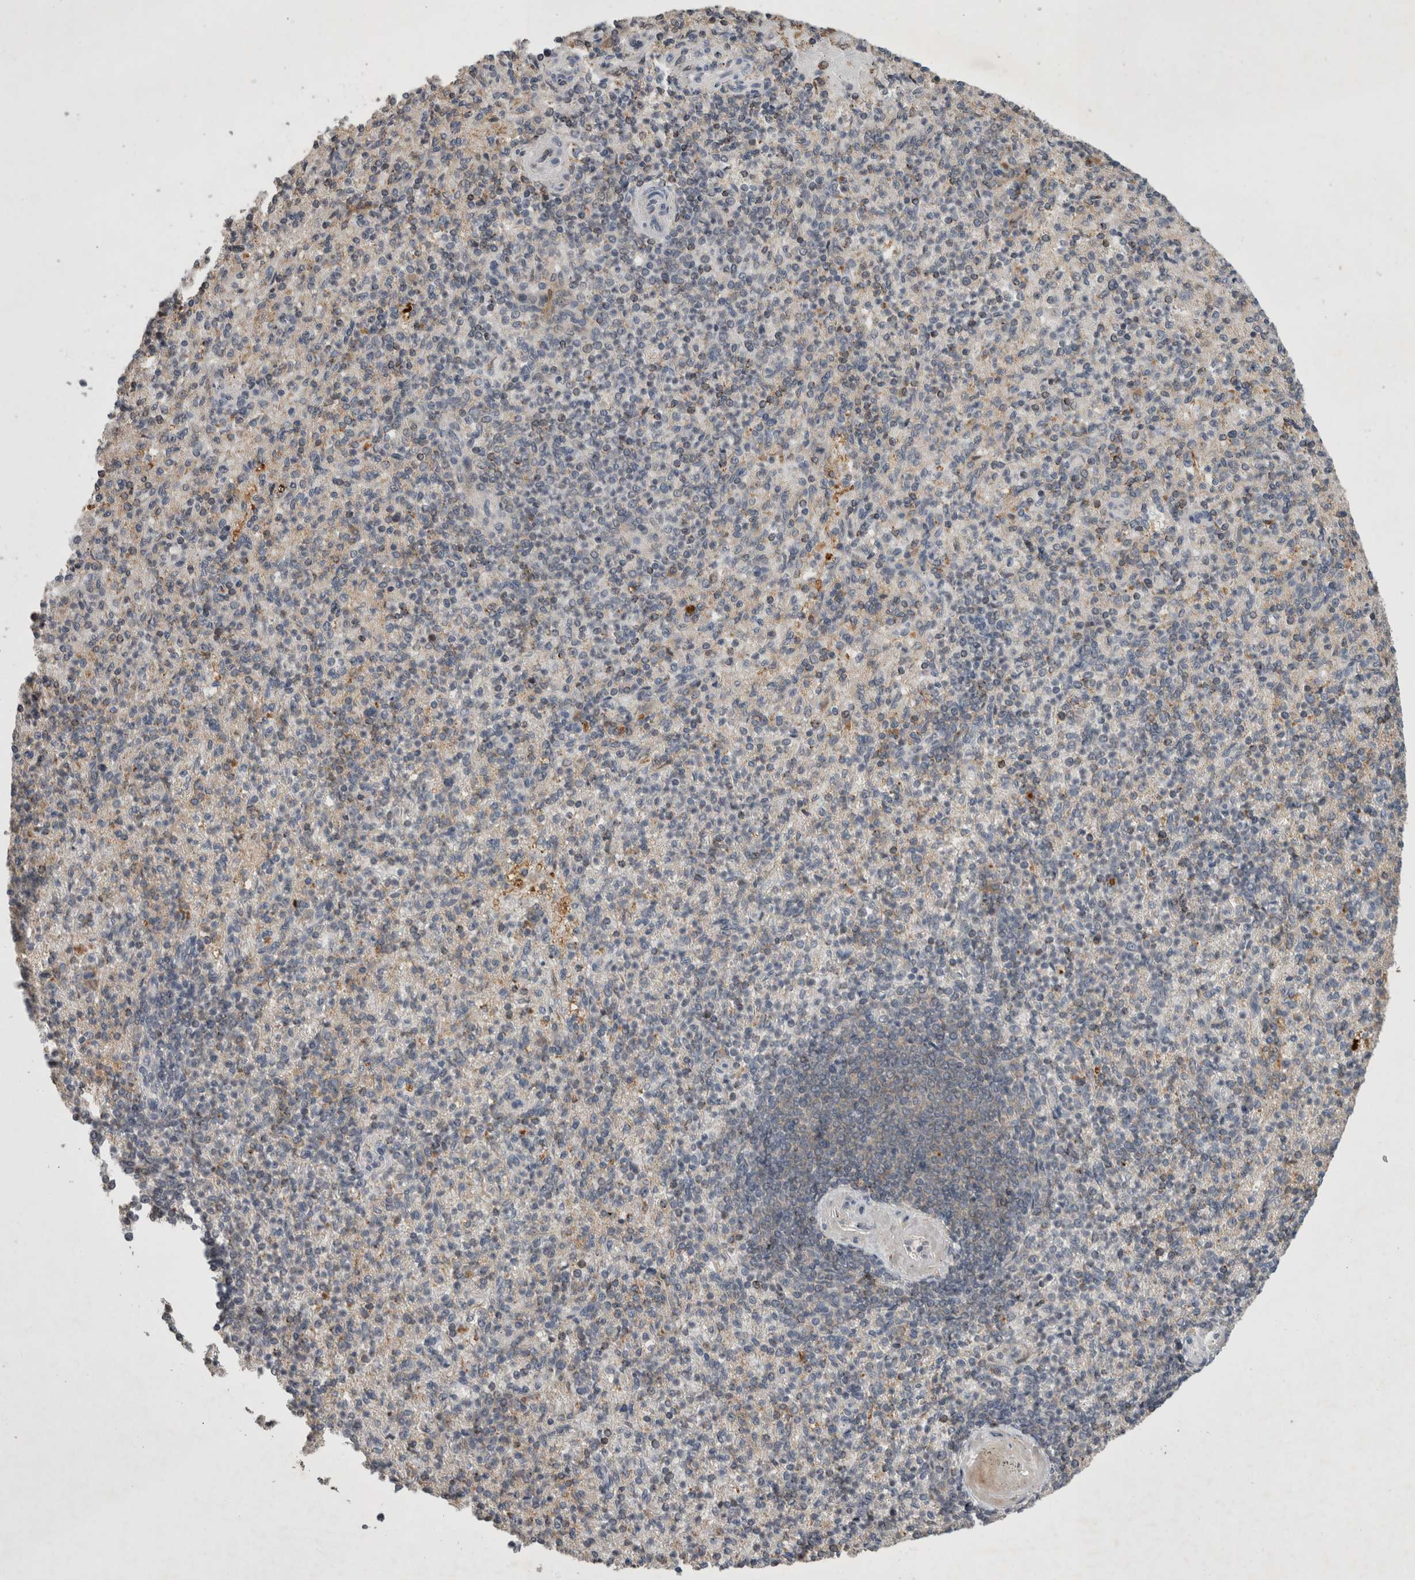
{"staining": {"intensity": "moderate", "quantity": "<25%", "location": "cytoplasmic/membranous"}, "tissue": "spleen", "cell_type": "Cells in red pulp", "image_type": "normal", "snomed": [{"axis": "morphology", "description": "Normal tissue, NOS"}, {"axis": "topography", "description": "Spleen"}], "caption": "Immunohistochemistry staining of normal spleen, which displays low levels of moderate cytoplasmic/membranous staining in approximately <25% of cells in red pulp indicating moderate cytoplasmic/membranous protein expression. The staining was performed using DAB (brown) for protein detection and nuclei were counterstained in hematoxylin (blue).", "gene": "SERAC1", "patient": {"sex": "female", "age": 74}}